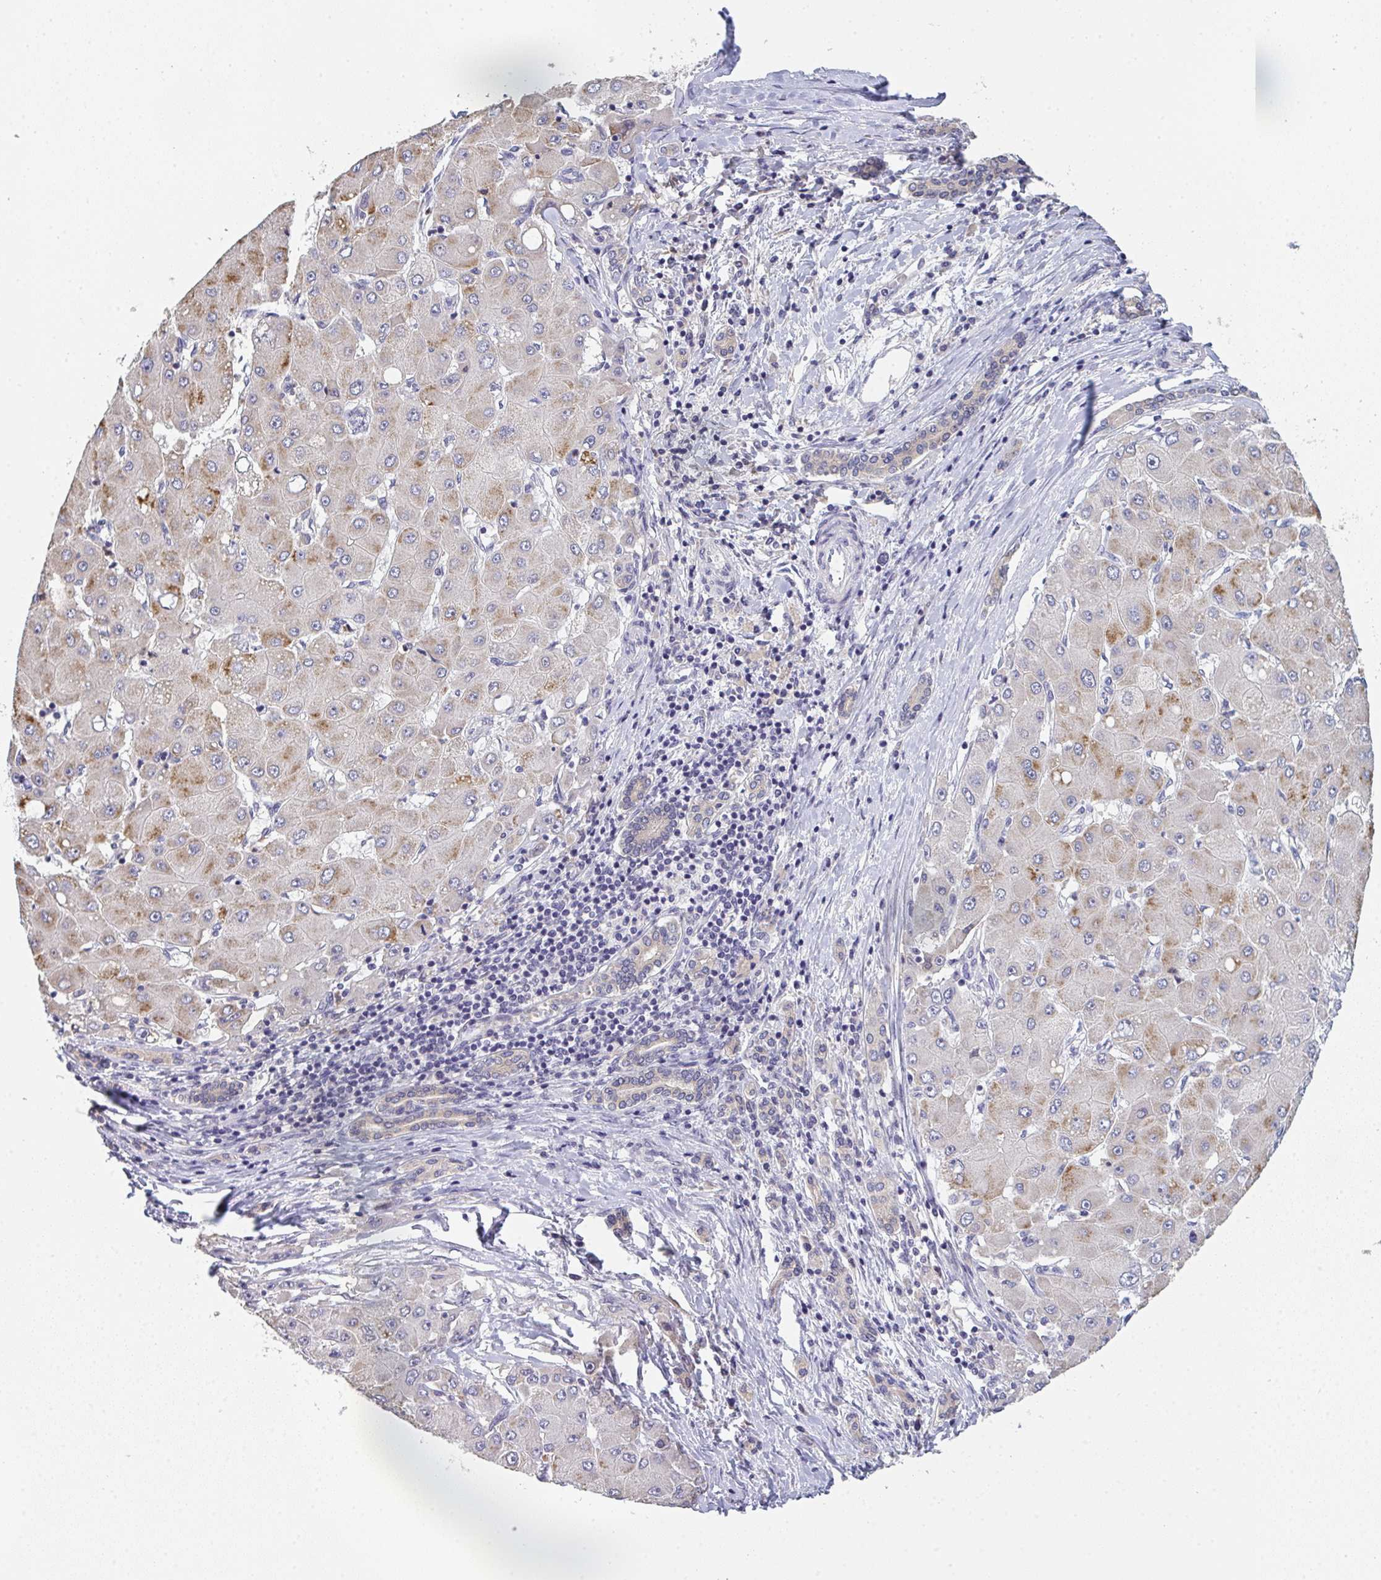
{"staining": {"intensity": "moderate", "quantity": "25%-75%", "location": "cytoplasmic/membranous"}, "tissue": "liver cancer", "cell_type": "Tumor cells", "image_type": "cancer", "snomed": [{"axis": "morphology", "description": "Carcinoma, Hepatocellular, NOS"}, {"axis": "topography", "description": "Liver"}], "caption": "This image shows IHC staining of liver cancer (hepatocellular carcinoma), with medium moderate cytoplasmic/membranous staining in about 25%-75% of tumor cells.", "gene": "RIOK1", "patient": {"sex": "male", "age": 40}}